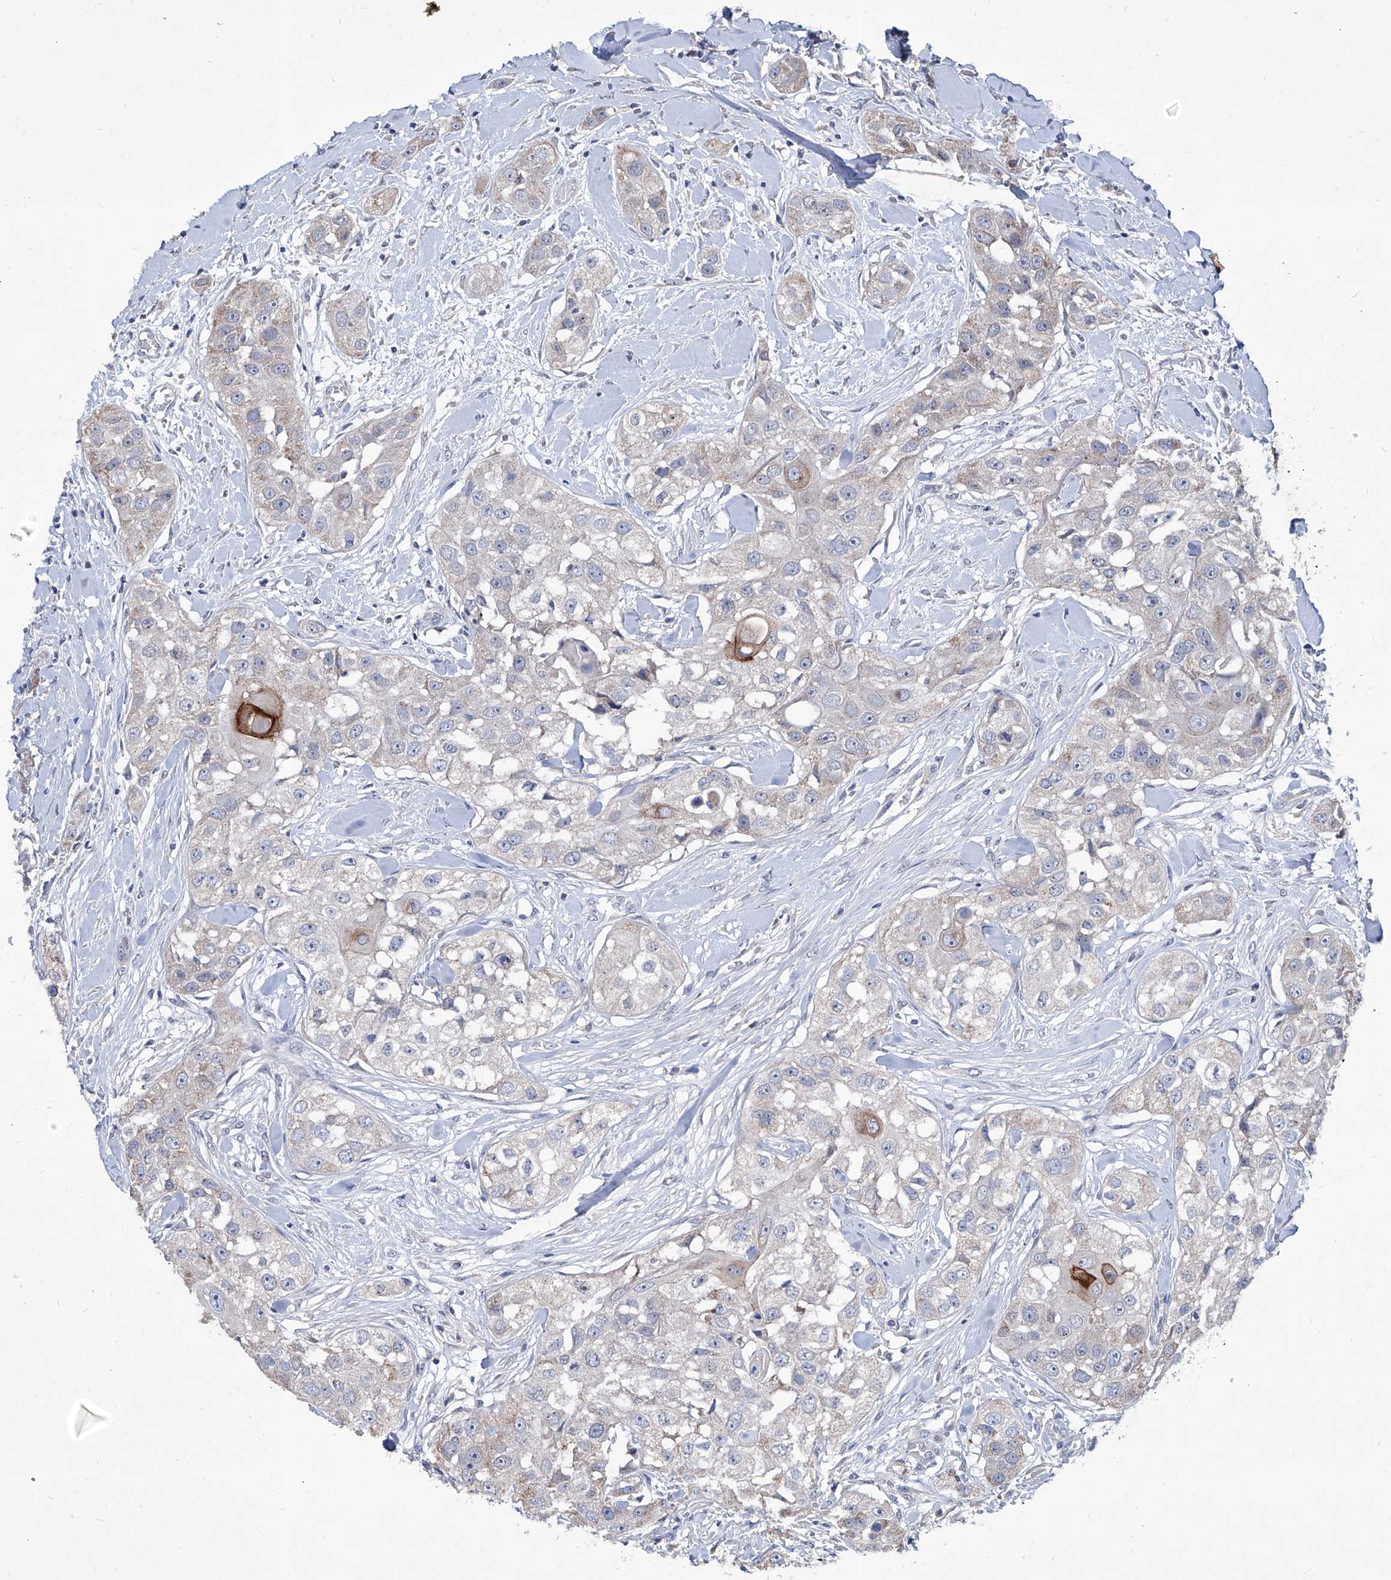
{"staining": {"intensity": "weak", "quantity": "<25%", "location": "cytoplasmic/membranous"}, "tissue": "head and neck cancer", "cell_type": "Tumor cells", "image_type": "cancer", "snomed": [{"axis": "morphology", "description": "Normal tissue, NOS"}, {"axis": "morphology", "description": "Squamous cell carcinoma, NOS"}, {"axis": "topography", "description": "Skeletal muscle"}, {"axis": "topography", "description": "Head-Neck"}], "caption": "An immunohistochemistry (IHC) histopathology image of head and neck cancer (squamous cell carcinoma) is shown. There is no staining in tumor cells of head and neck cancer (squamous cell carcinoma). (DAB (3,3'-diaminobenzidine) immunohistochemistry (IHC), high magnification).", "gene": "KLHL17", "patient": {"sex": "male", "age": 51}}